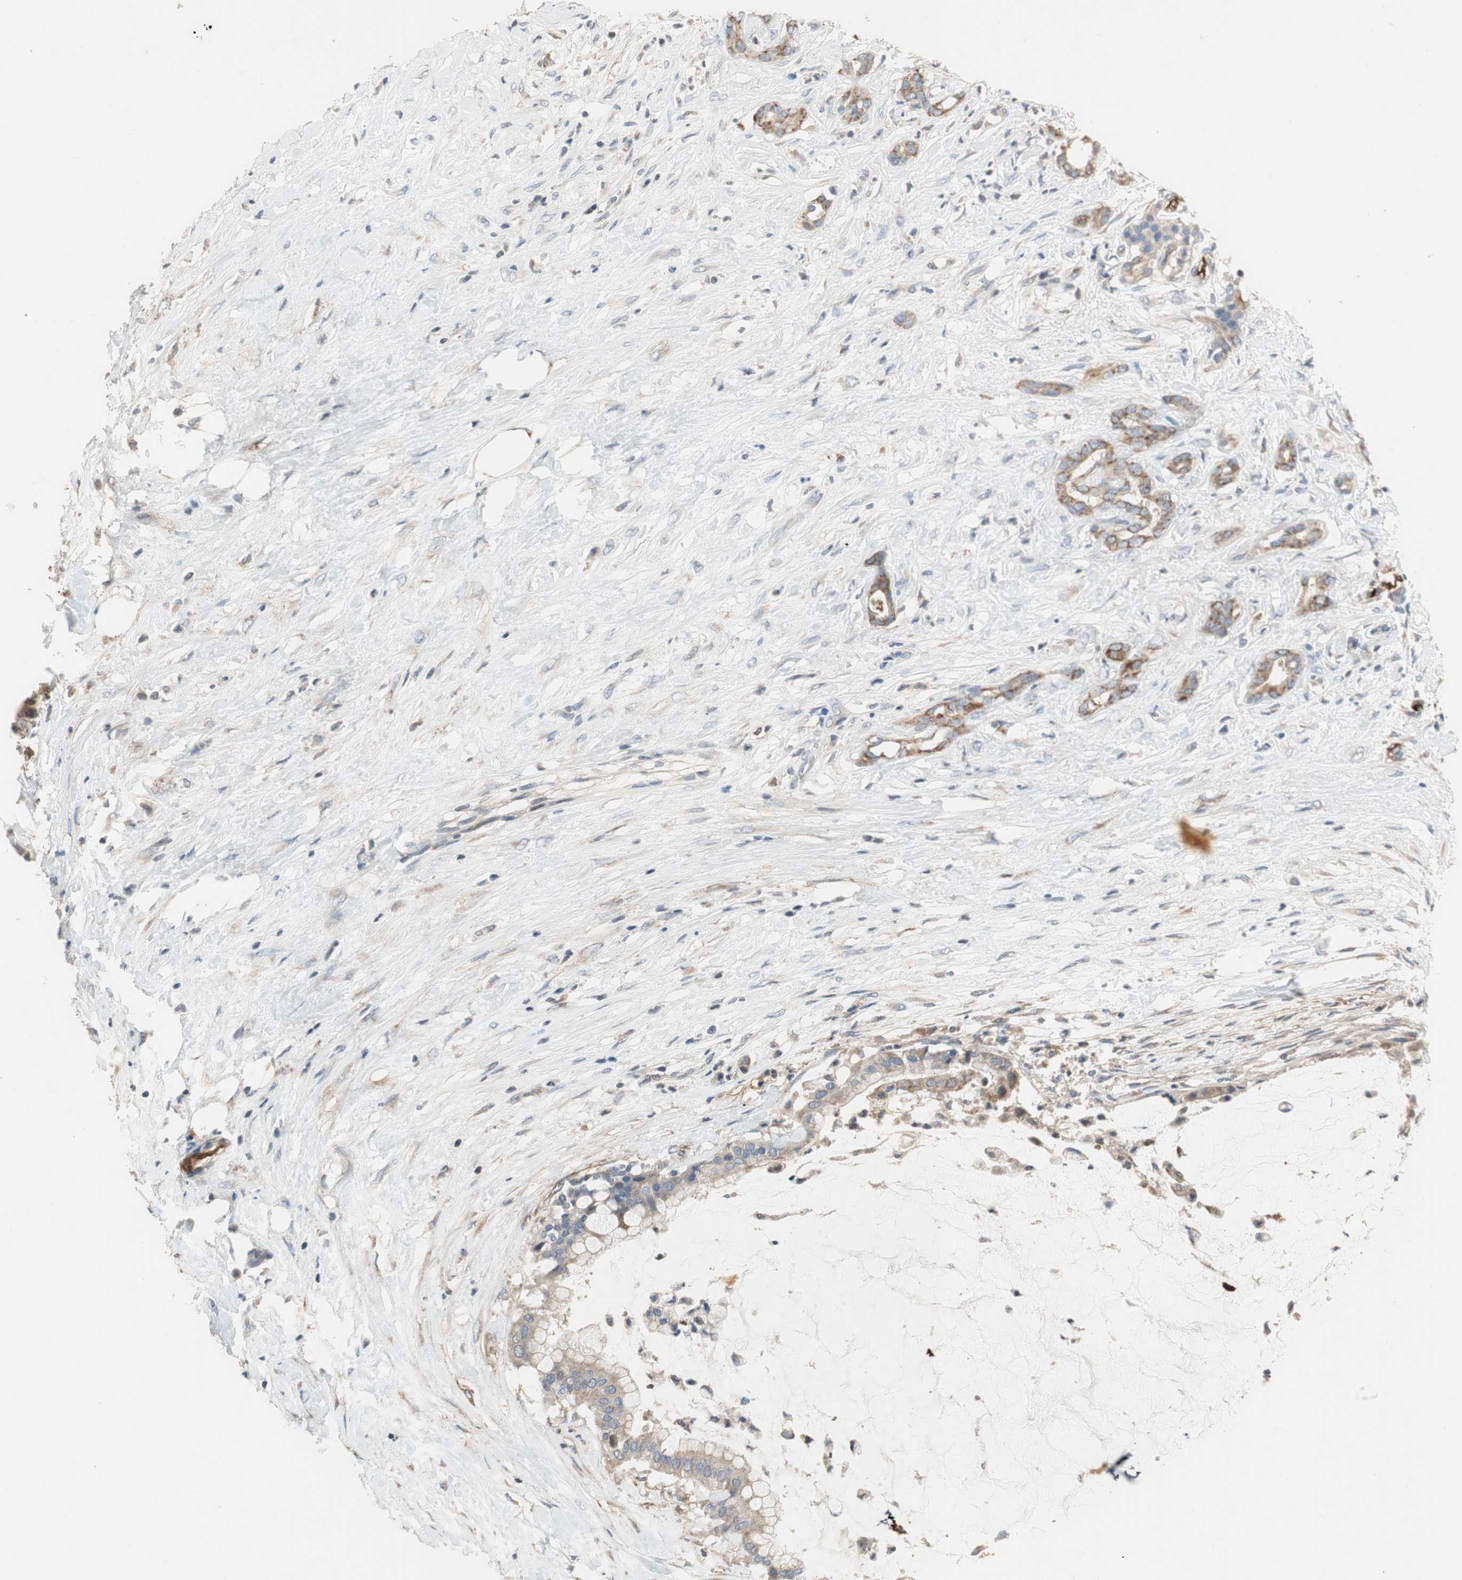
{"staining": {"intensity": "weak", "quantity": "25%-75%", "location": "cytoplasmic/membranous"}, "tissue": "pancreatic cancer", "cell_type": "Tumor cells", "image_type": "cancer", "snomed": [{"axis": "morphology", "description": "Adenocarcinoma, NOS"}, {"axis": "topography", "description": "Pancreas"}], "caption": "DAB immunohistochemical staining of human pancreatic cancer (adenocarcinoma) displays weak cytoplasmic/membranous protein staining in about 25%-75% of tumor cells.", "gene": "ALPL", "patient": {"sex": "male", "age": 41}}